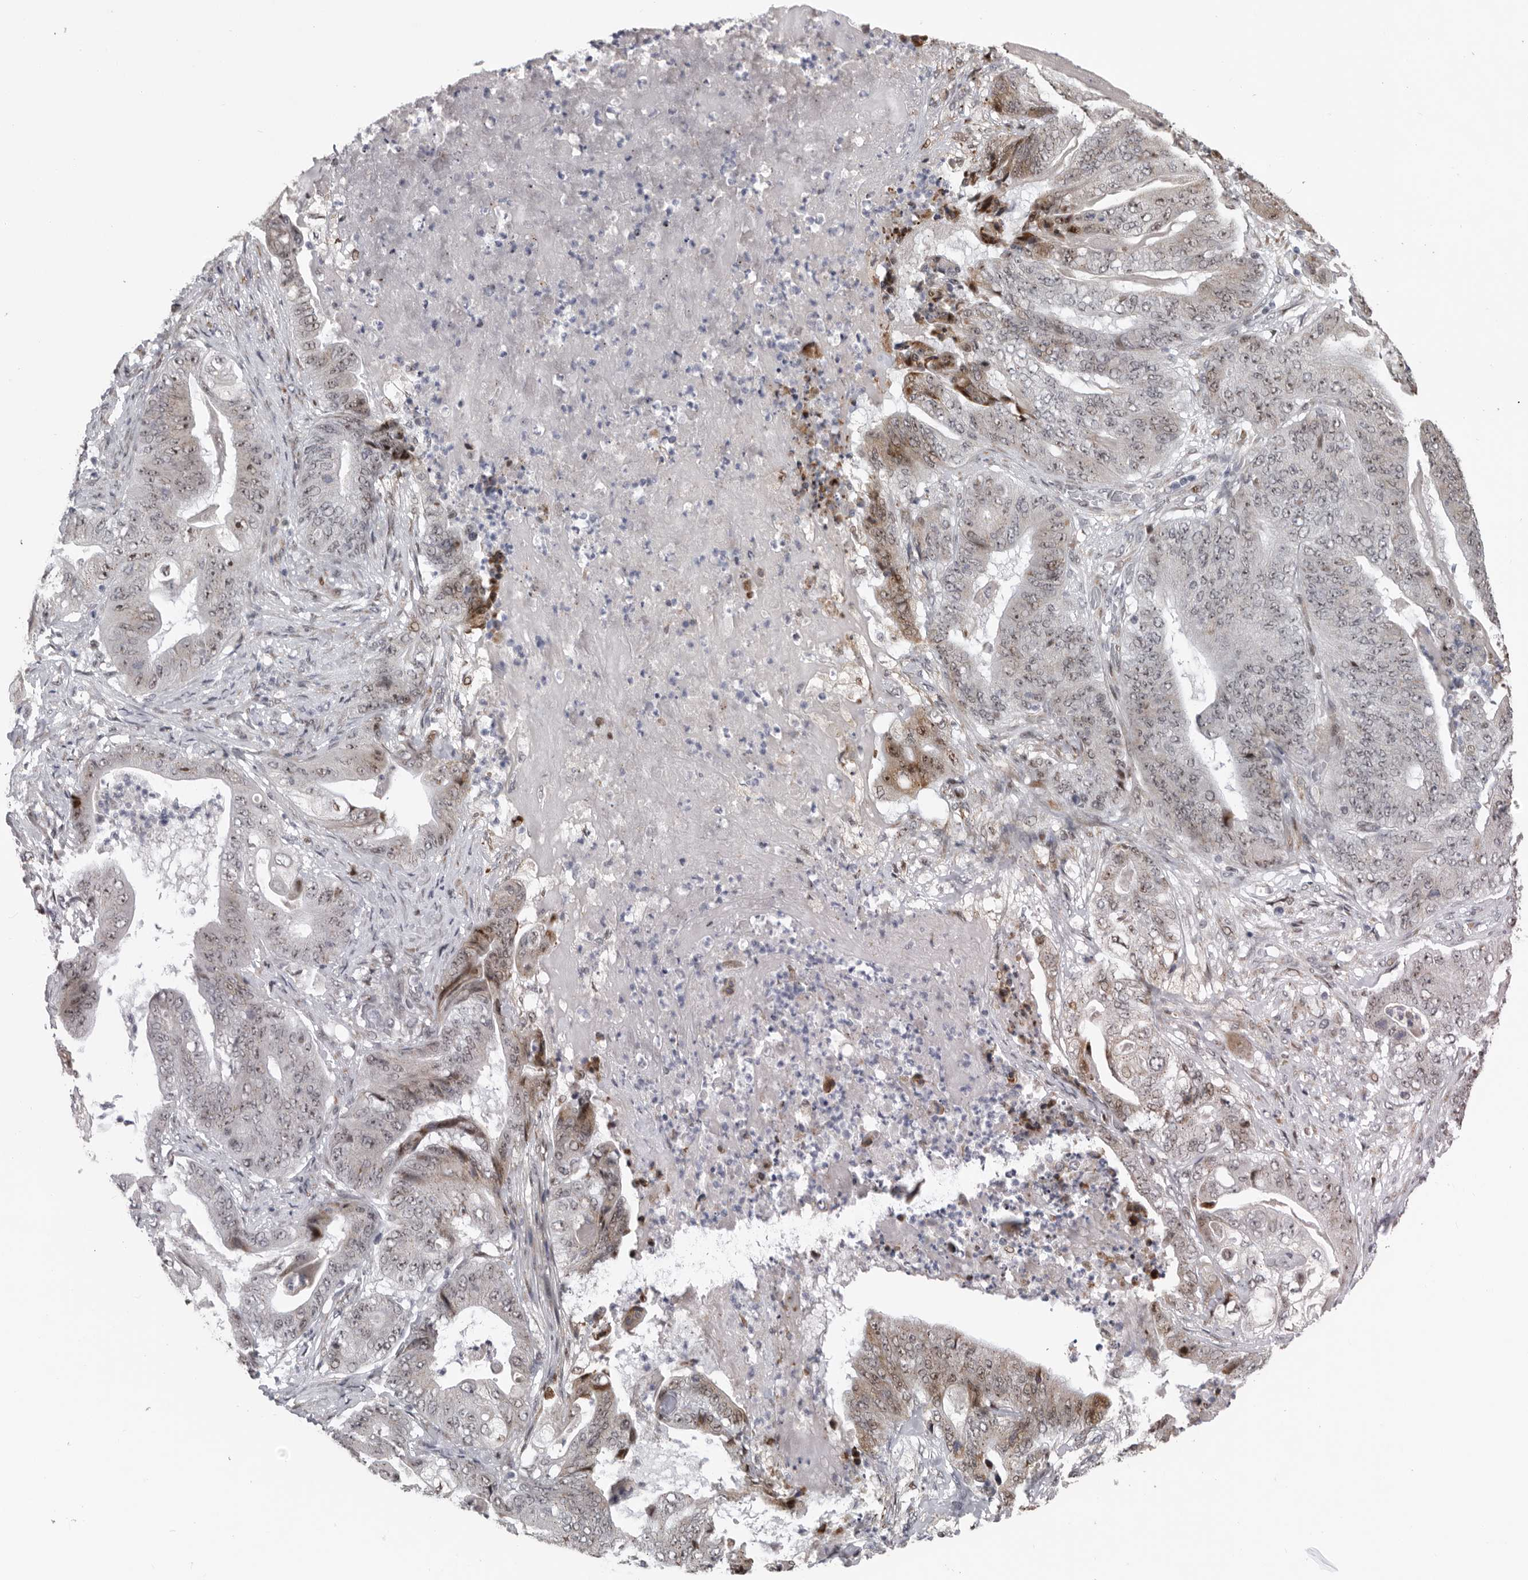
{"staining": {"intensity": "weak", "quantity": "25%-75%", "location": "nuclear"}, "tissue": "stomach cancer", "cell_type": "Tumor cells", "image_type": "cancer", "snomed": [{"axis": "morphology", "description": "Adenocarcinoma, NOS"}, {"axis": "topography", "description": "Stomach"}], "caption": "This is an image of immunohistochemistry staining of adenocarcinoma (stomach), which shows weak staining in the nuclear of tumor cells.", "gene": "PCMTD1", "patient": {"sex": "female", "age": 73}}